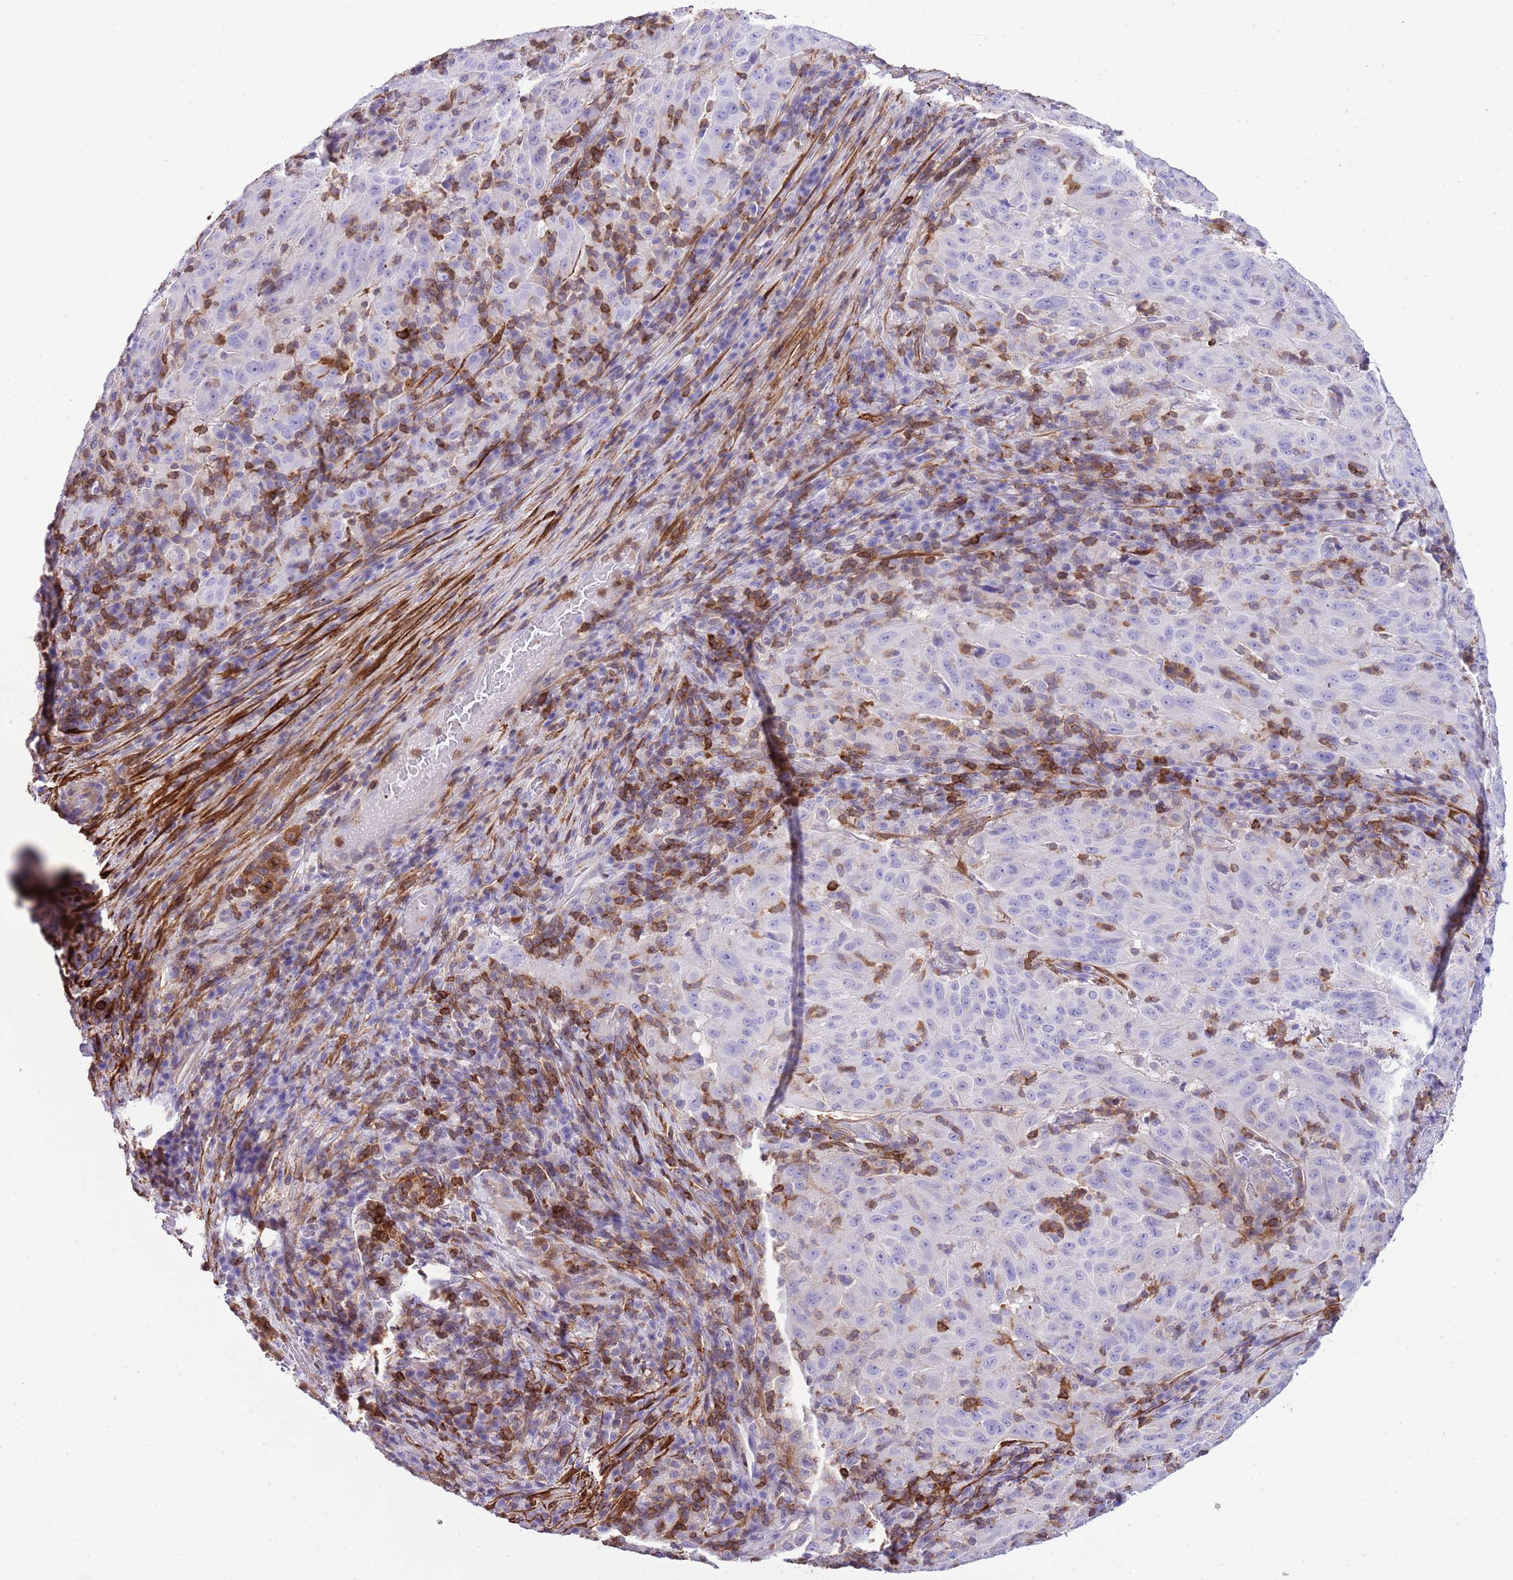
{"staining": {"intensity": "negative", "quantity": "none", "location": "none"}, "tissue": "pancreatic cancer", "cell_type": "Tumor cells", "image_type": "cancer", "snomed": [{"axis": "morphology", "description": "Adenocarcinoma, NOS"}, {"axis": "topography", "description": "Pancreas"}], "caption": "This is an IHC histopathology image of adenocarcinoma (pancreatic). There is no positivity in tumor cells.", "gene": "CNN2", "patient": {"sex": "male", "age": 63}}